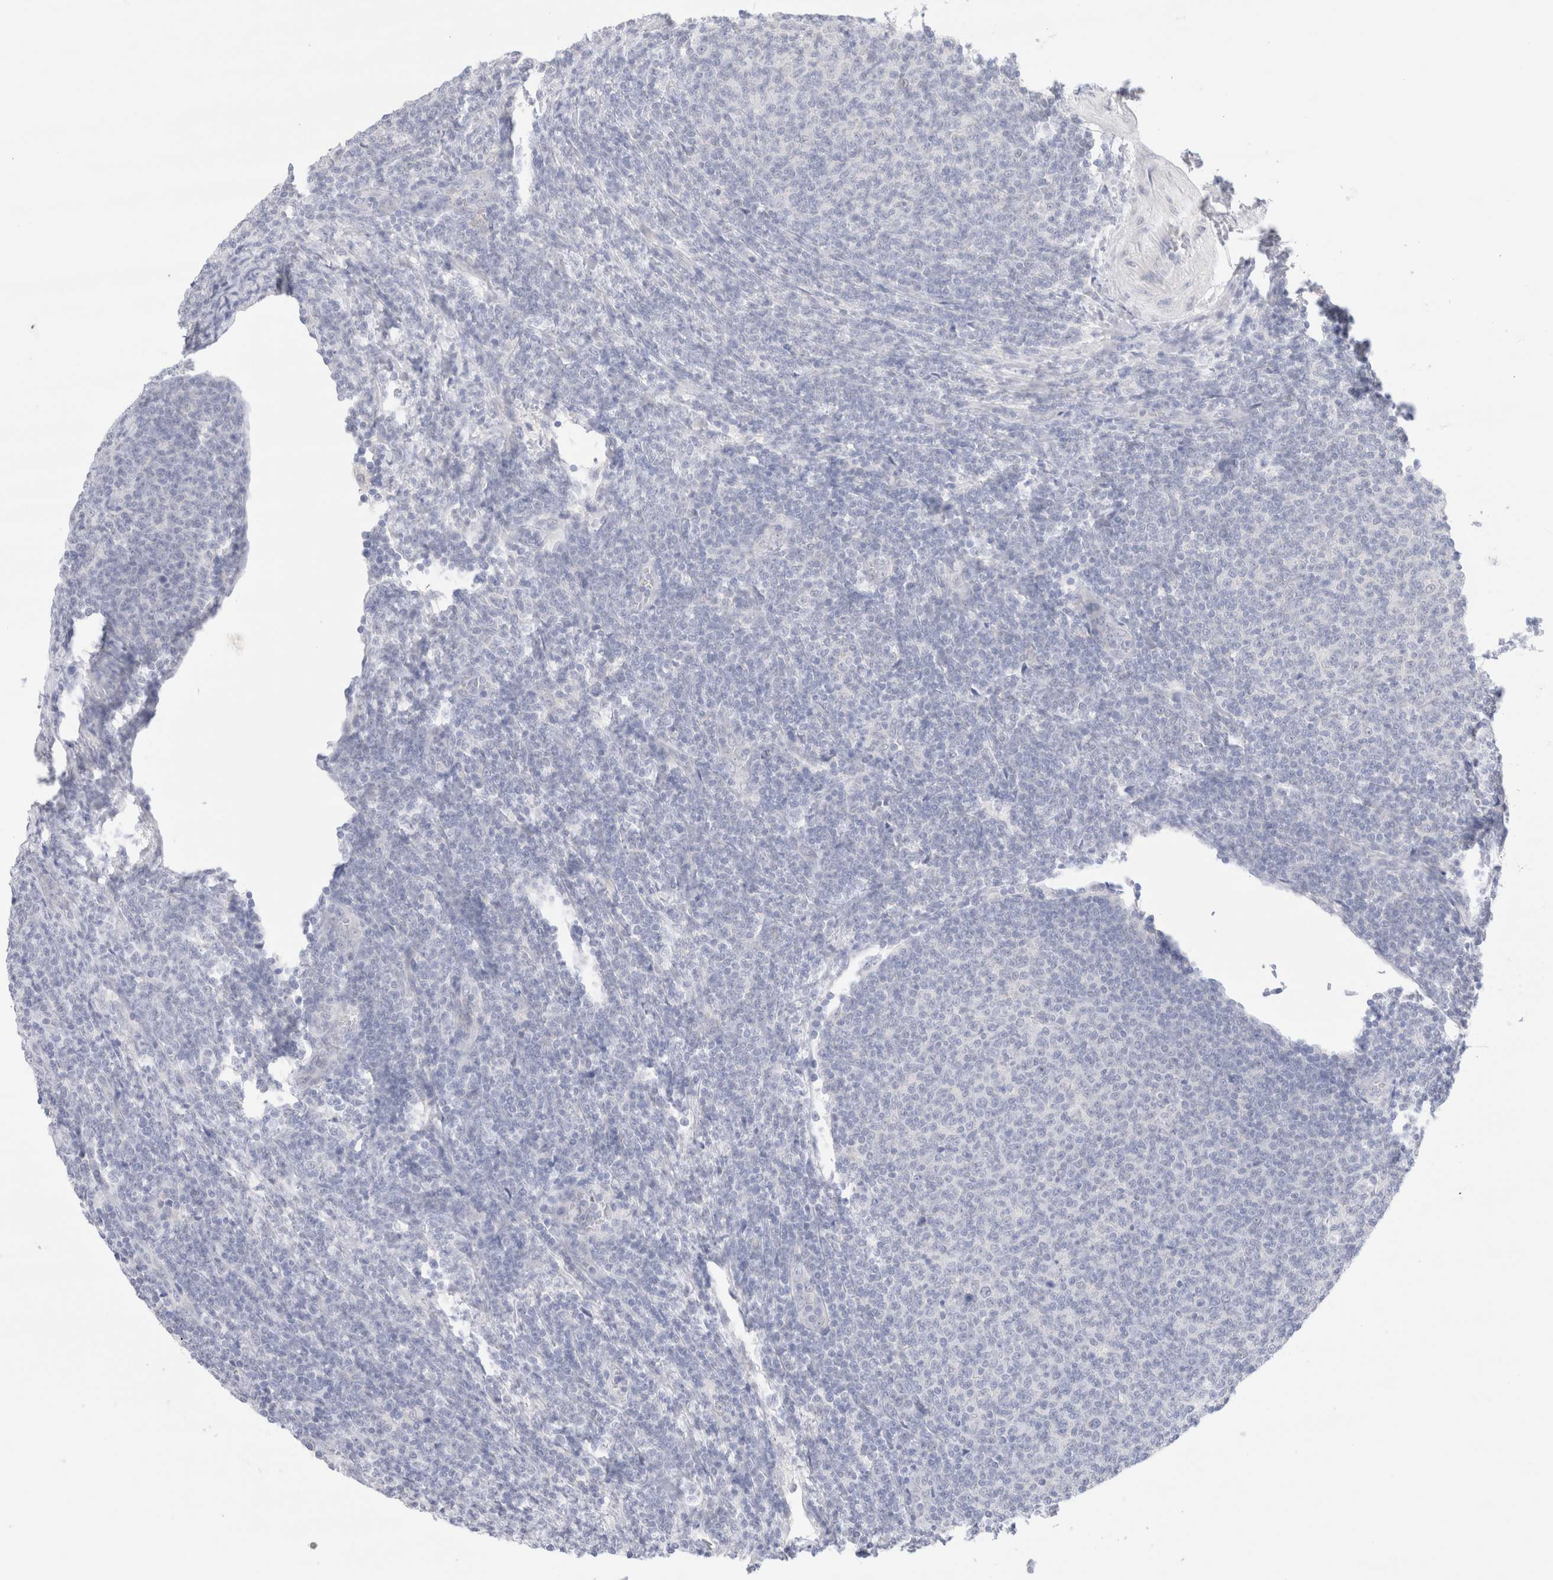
{"staining": {"intensity": "negative", "quantity": "none", "location": "none"}, "tissue": "lymphoma", "cell_type": "Tumor cells", "image_type": "cancer", "snomed": [{"axis": "morphology", "description": "Malignant lymphoma, non-Hodgkin's type, Low grade"}, {"axis": "topography", "description": "Lymph node"}], "caption": "Tumor cells show no significant protein staining in lymphoma. Nuclei are stained in blue.", "gene": "SPATA20", "patient": {"sex": "male", "age": 66}}